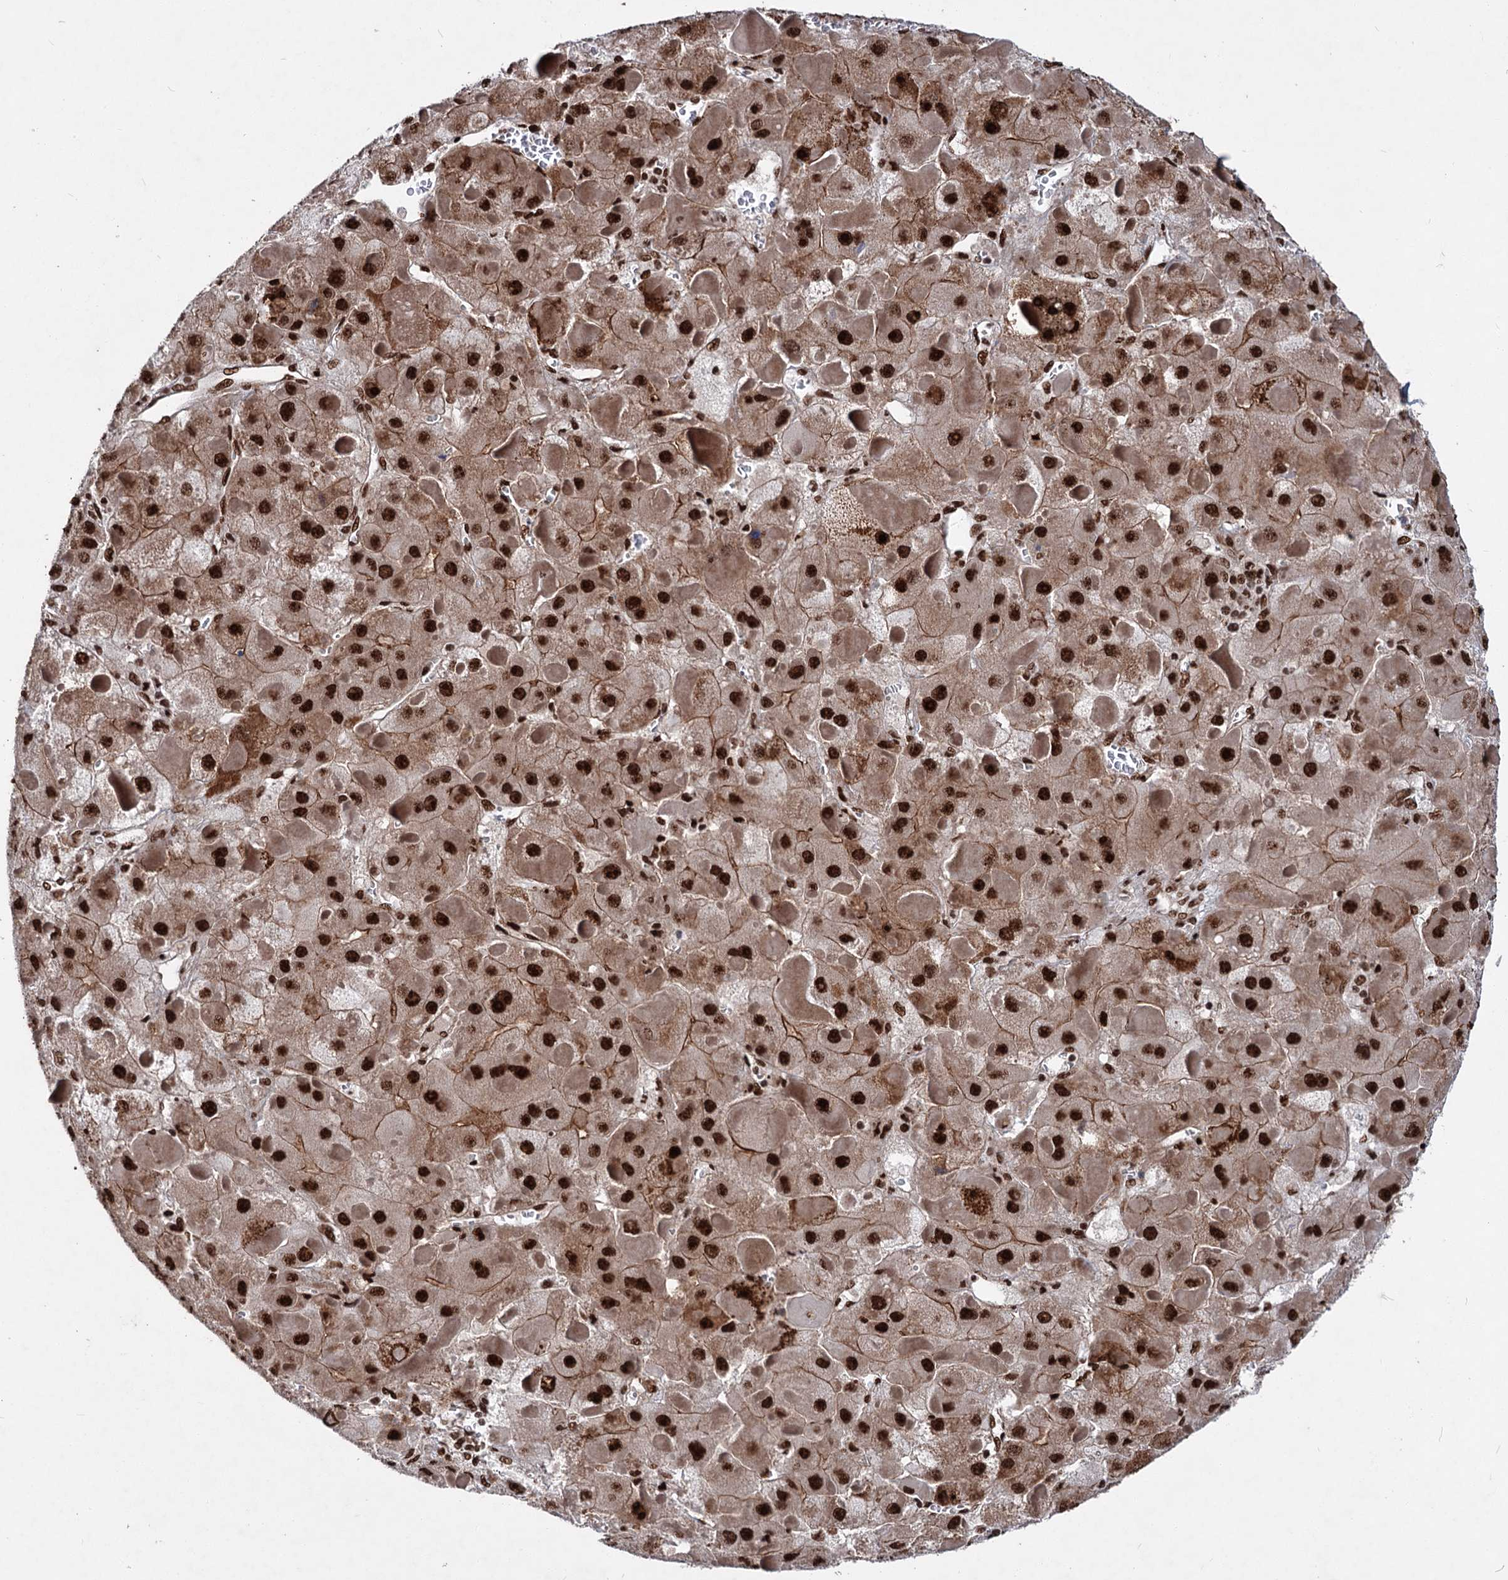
{"staining": {"intensity": "strong", "quantity": ">75%", "location": "cytoplasmic/membranous,nuclear"}, "tissue": "liver cancer", "cell_type": "Tumor cells", "image_type": "cancer", "snomed": [{"axis": "morphology", "description": "Carcinoma, Hepatocellular, NOS"}, {"axis": "topography", "description": "Liver"}], "caption": "Protein analysis of hepatocellular carcinoma (liver) tissue reveals strong cytoplasmic/membranous and nuclear staining in about >75% of tumor cells.", "gene": "MAML1", "patient": {"sex": "female", "age": 73}}